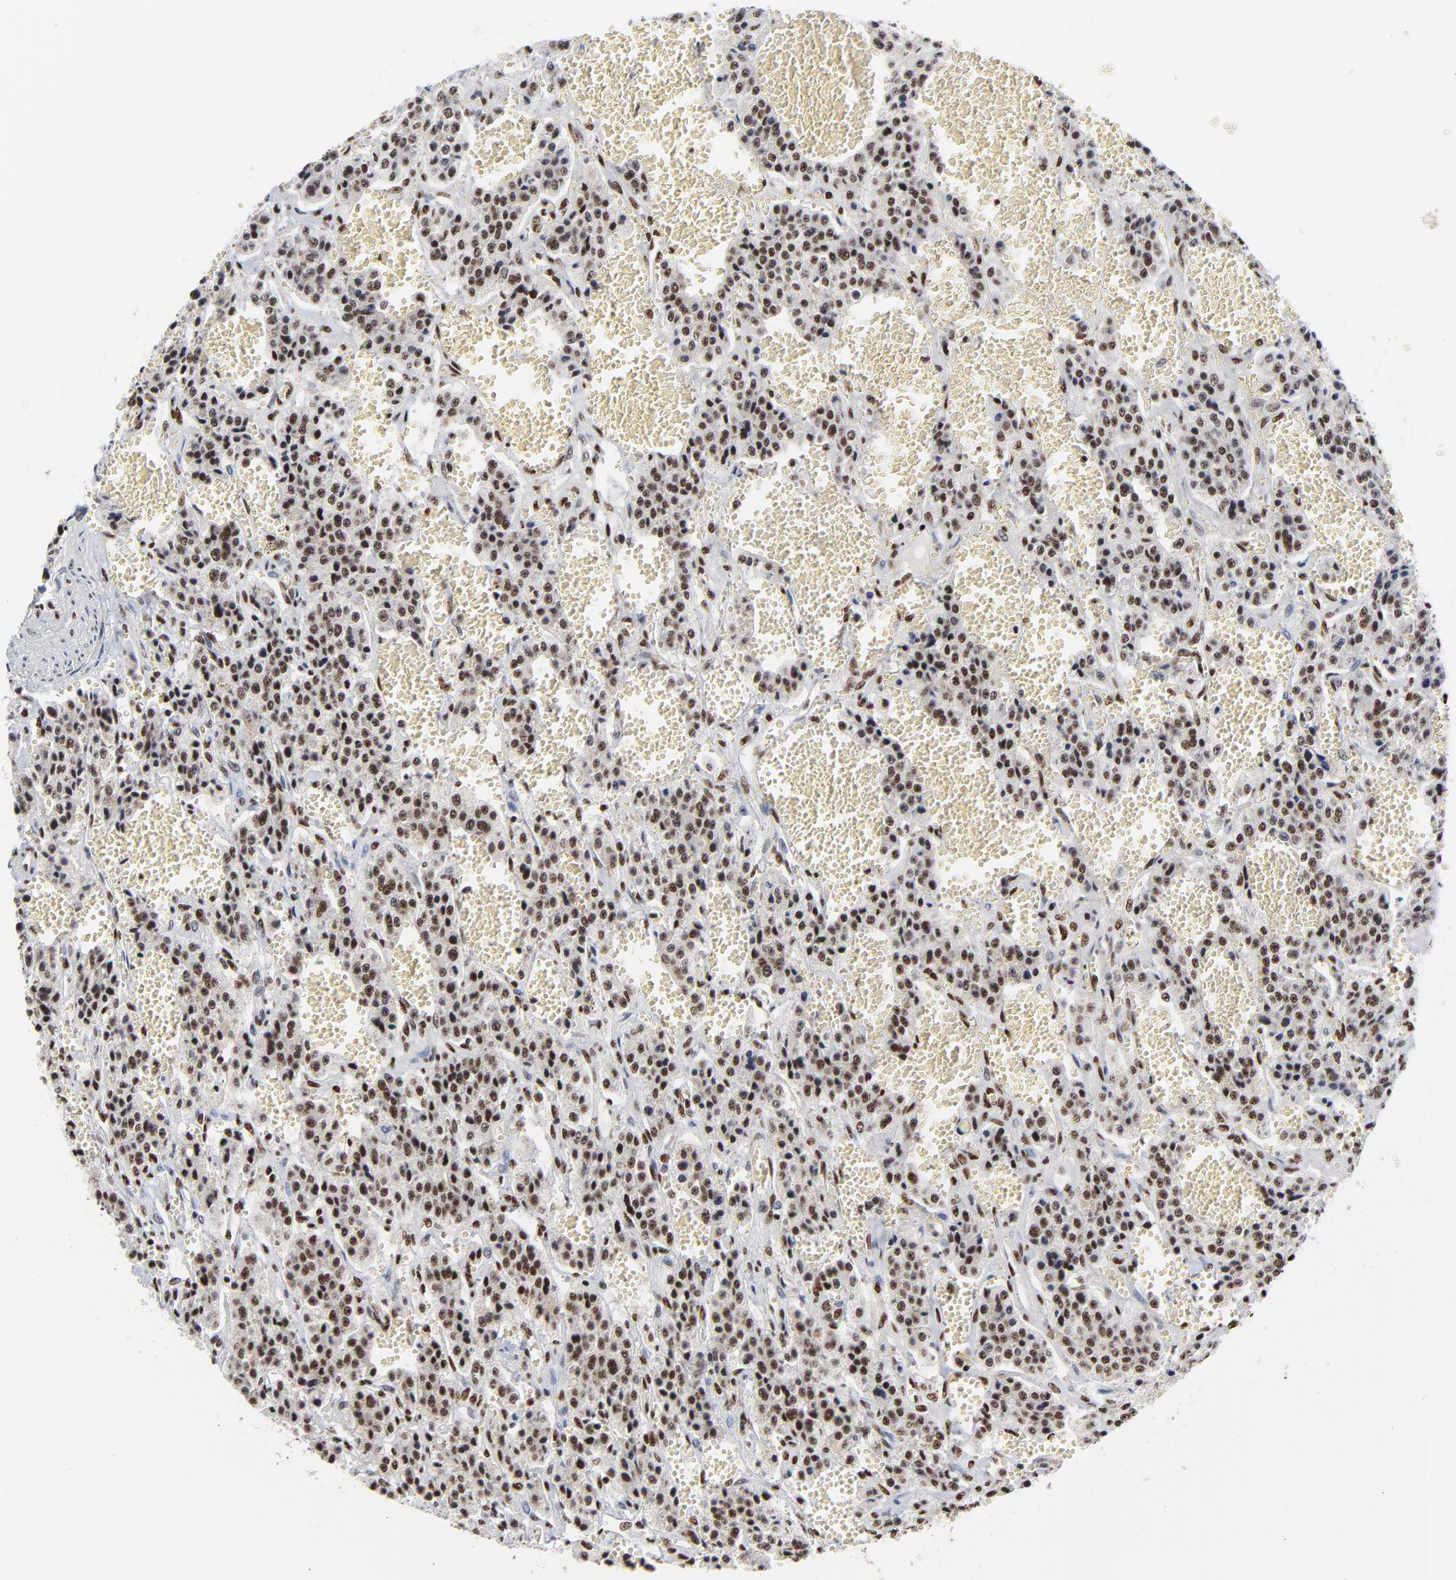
{"staining": {"intensity": "strong", "quantity": ">75%", "location": "nuclear"}, "tissue": "carcinoid", "cell_type": "Tumor cells", "image_type": "cancer", "snomed": [{"axis": "morphology", "description": "Carcinoid, malignant, NOS"}, {"axis": "topography", "description": "Small intestine"}], "caption": "Protein staining of malignant carcinoid tissue reveals strong nuclear expression in about >75% of tumor cells. (Brightfield microscopy of DAB IHC at high magnification).", "gene": "CREB1", "patient": {"sex": "male", "age": 52}}